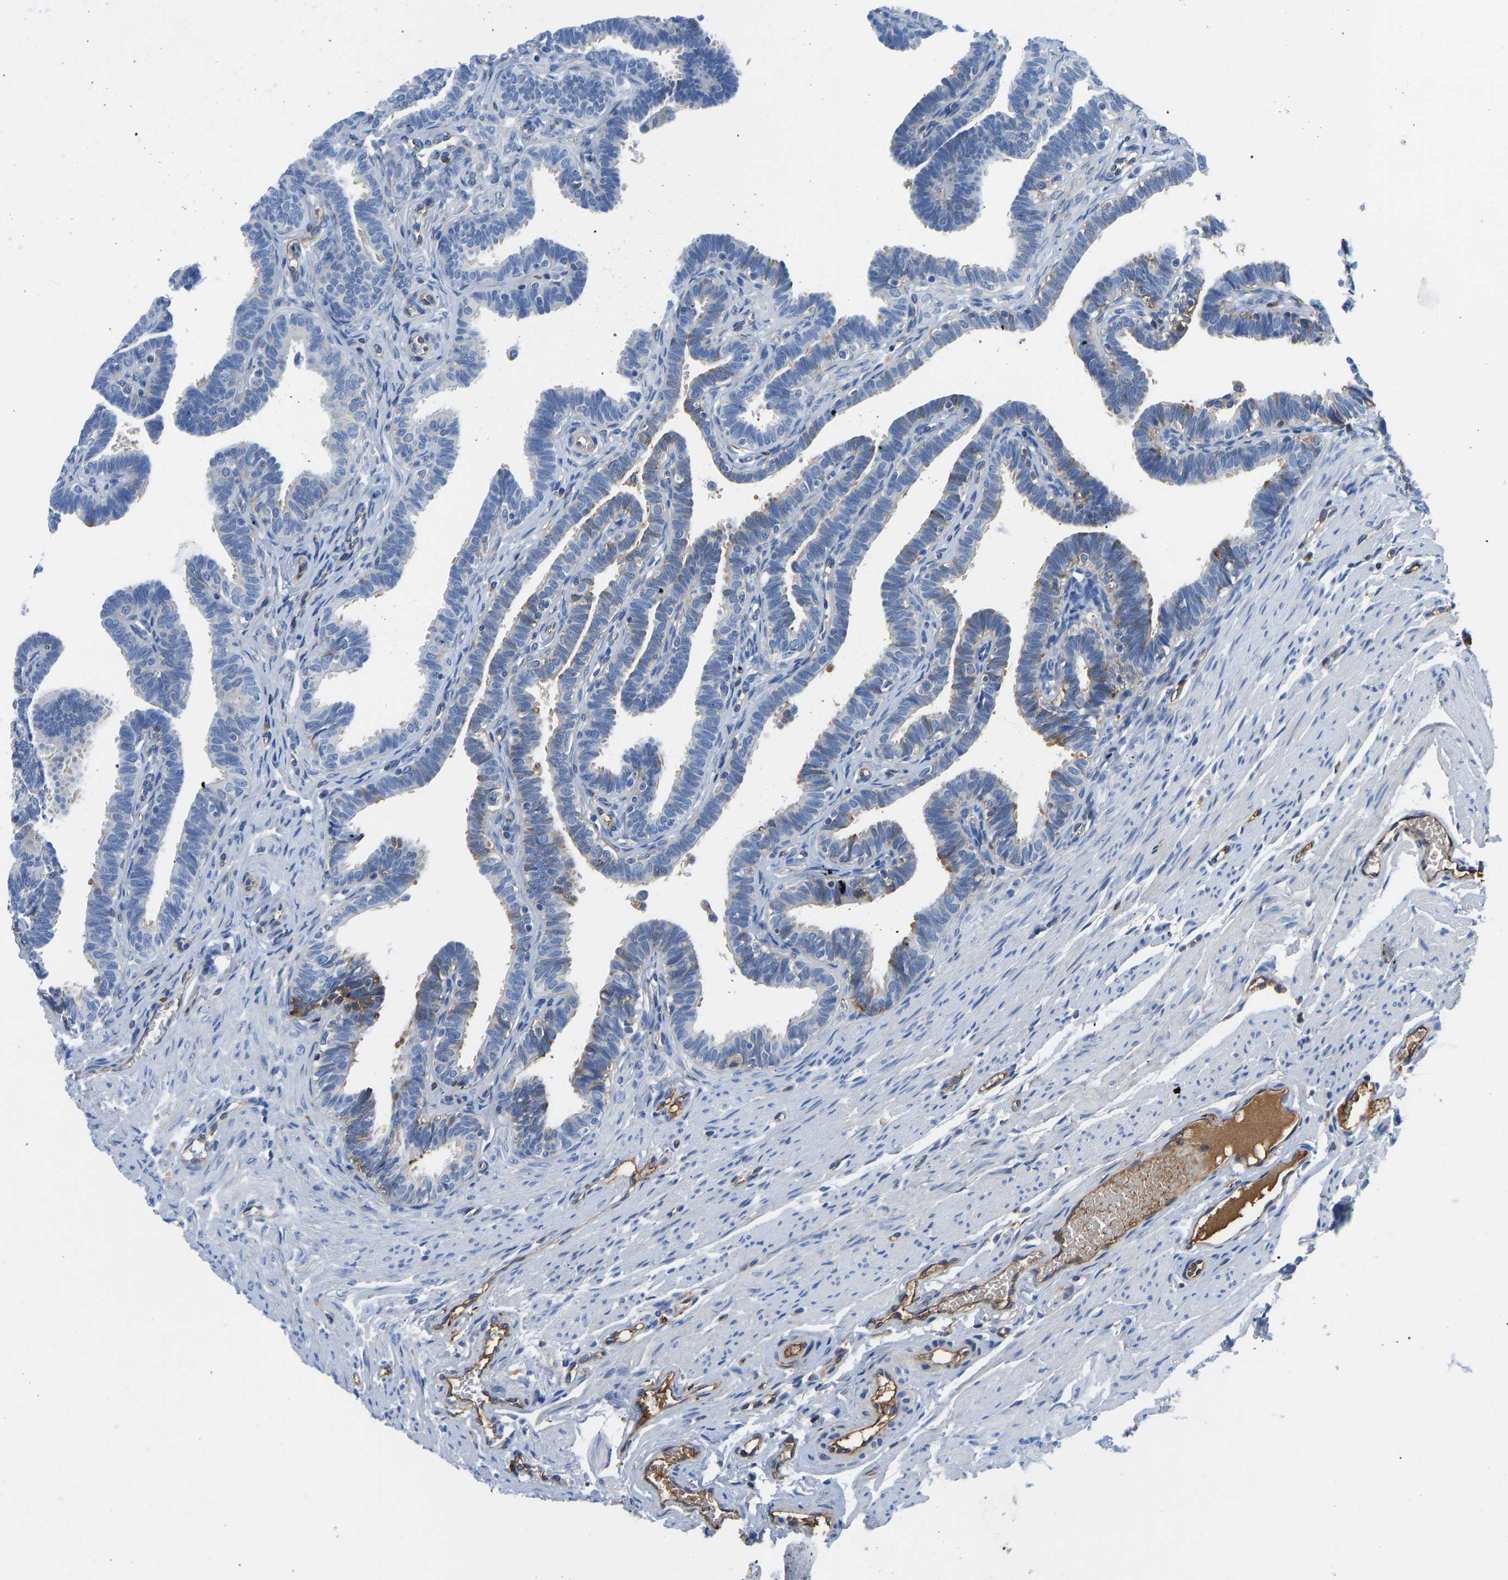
{"staining": {"intensity": "negative", "quantity": "none", "location": "none"}, "tissue": "fallopian tube", "cell_type": "Glandular cells", "image_type": "normal", "snomed": [{"axis": "morphology", "description": "Normal tissue, NOS"}, {"axis": "topography", "description": "Fallopian tube"}, {"axis": "topography", "description": "Ovary"}], "caption": "Image shows no significant protein expression in glandular cells of unremarkable fallopian tube.", "gene": "HSPG2", "patient": {"sex": "female", "age": 23}}